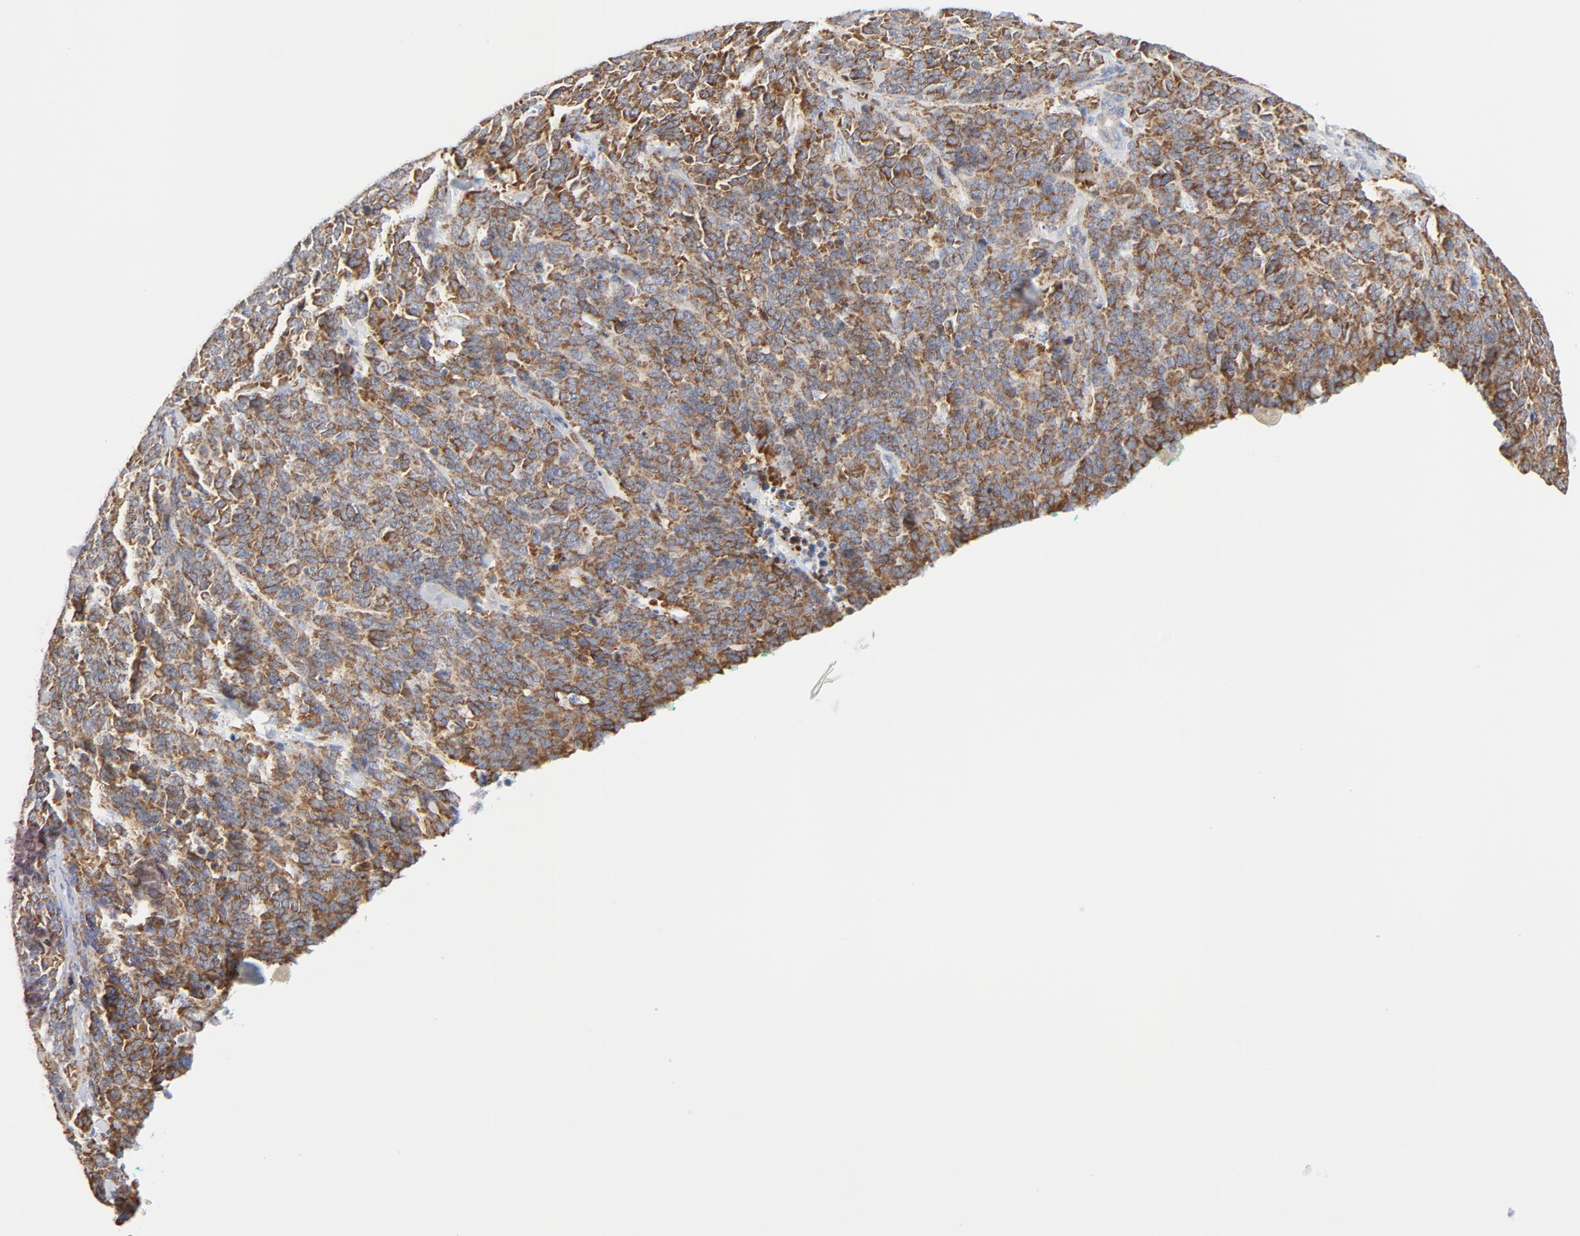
{"staining": {"intensity": "moderate", "quantity": ">75%", "location": "cytoplasmic/membranous"}, "tissue": "lung cancer", "cell_type": "Tumor cells", "image_type": "cancer", "snomed": [{"axis": "morphology", "description": "Neoplasm, malignant, NOS"}, {"axis": "topography", "description": "Lung"}], "caption": "Immunohistochemical staining of human lung malignant neoplasm shows medium levels of moderate cytoplasmic/membranous staining in about >75% of tumor cells.", "gene": "TUBB1", "patient": {"sex": "female", "age": 58}}